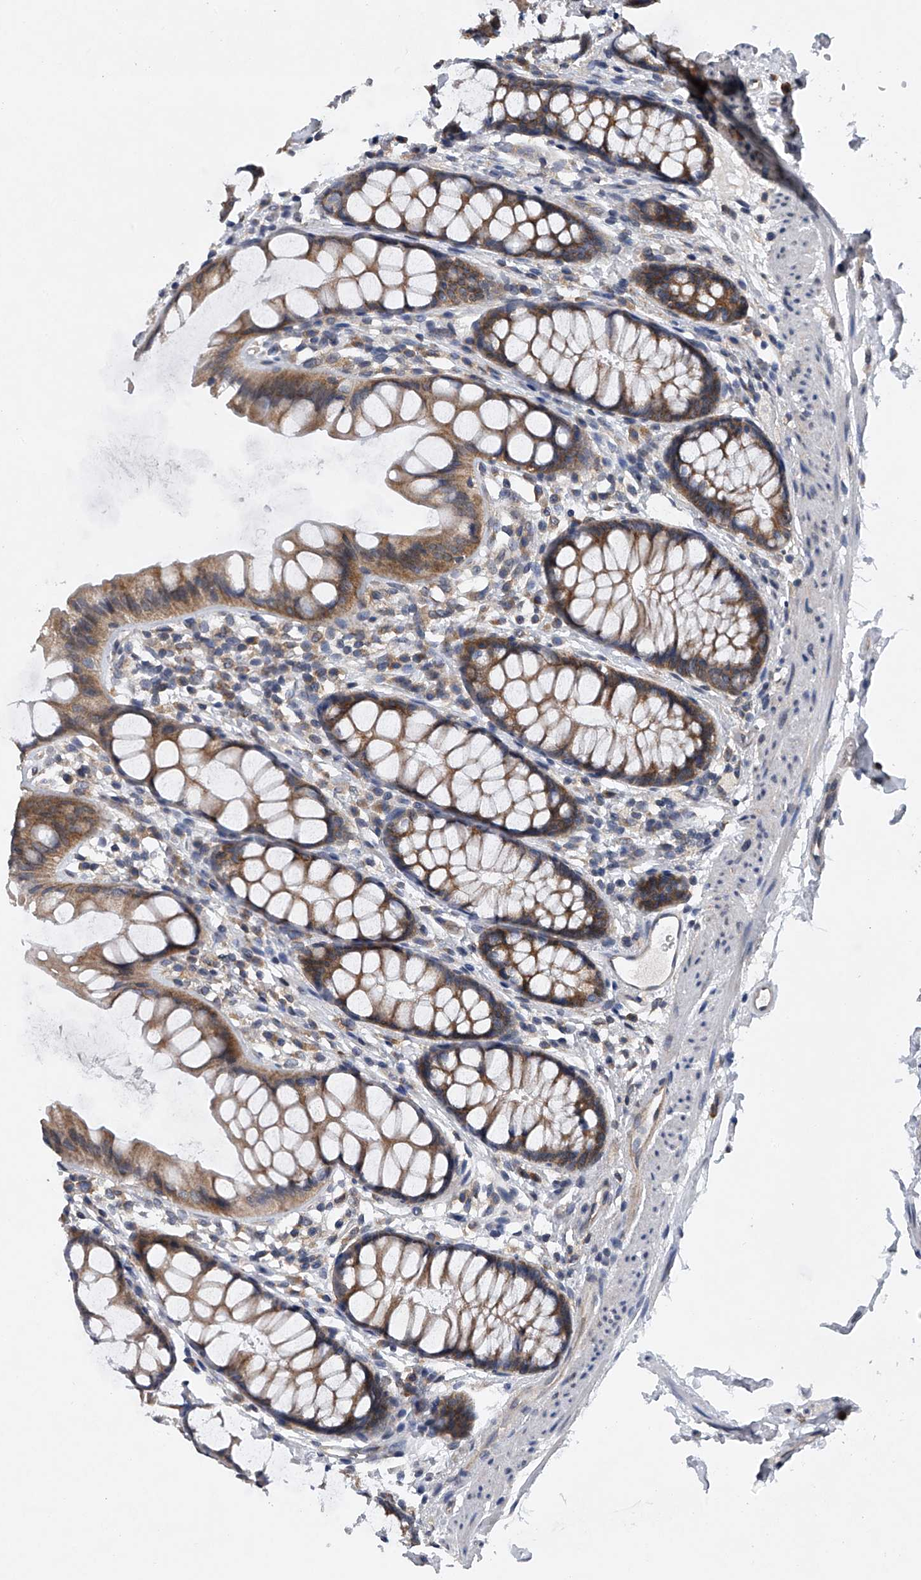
{"staining": {"intensity": "moderate", "quantity": ">75%", "location": "cytoplasmic/membranous"}, "tissue": "rectum", "cell_type": "Glandular cells", "image_type": "normal", "snomed": [{"axis": "morphology", "description": "Normal tissue, NOS"}, {"axis": "topography", "description": "Rectum"}], "caption": "Glandular cells exhibit medium levels of moderate cytoplasmic/membranous staining in about >75% of cells in normal human rectum.", "gene": "RNF5", "patient": {"sex": "female", "age": 65}}